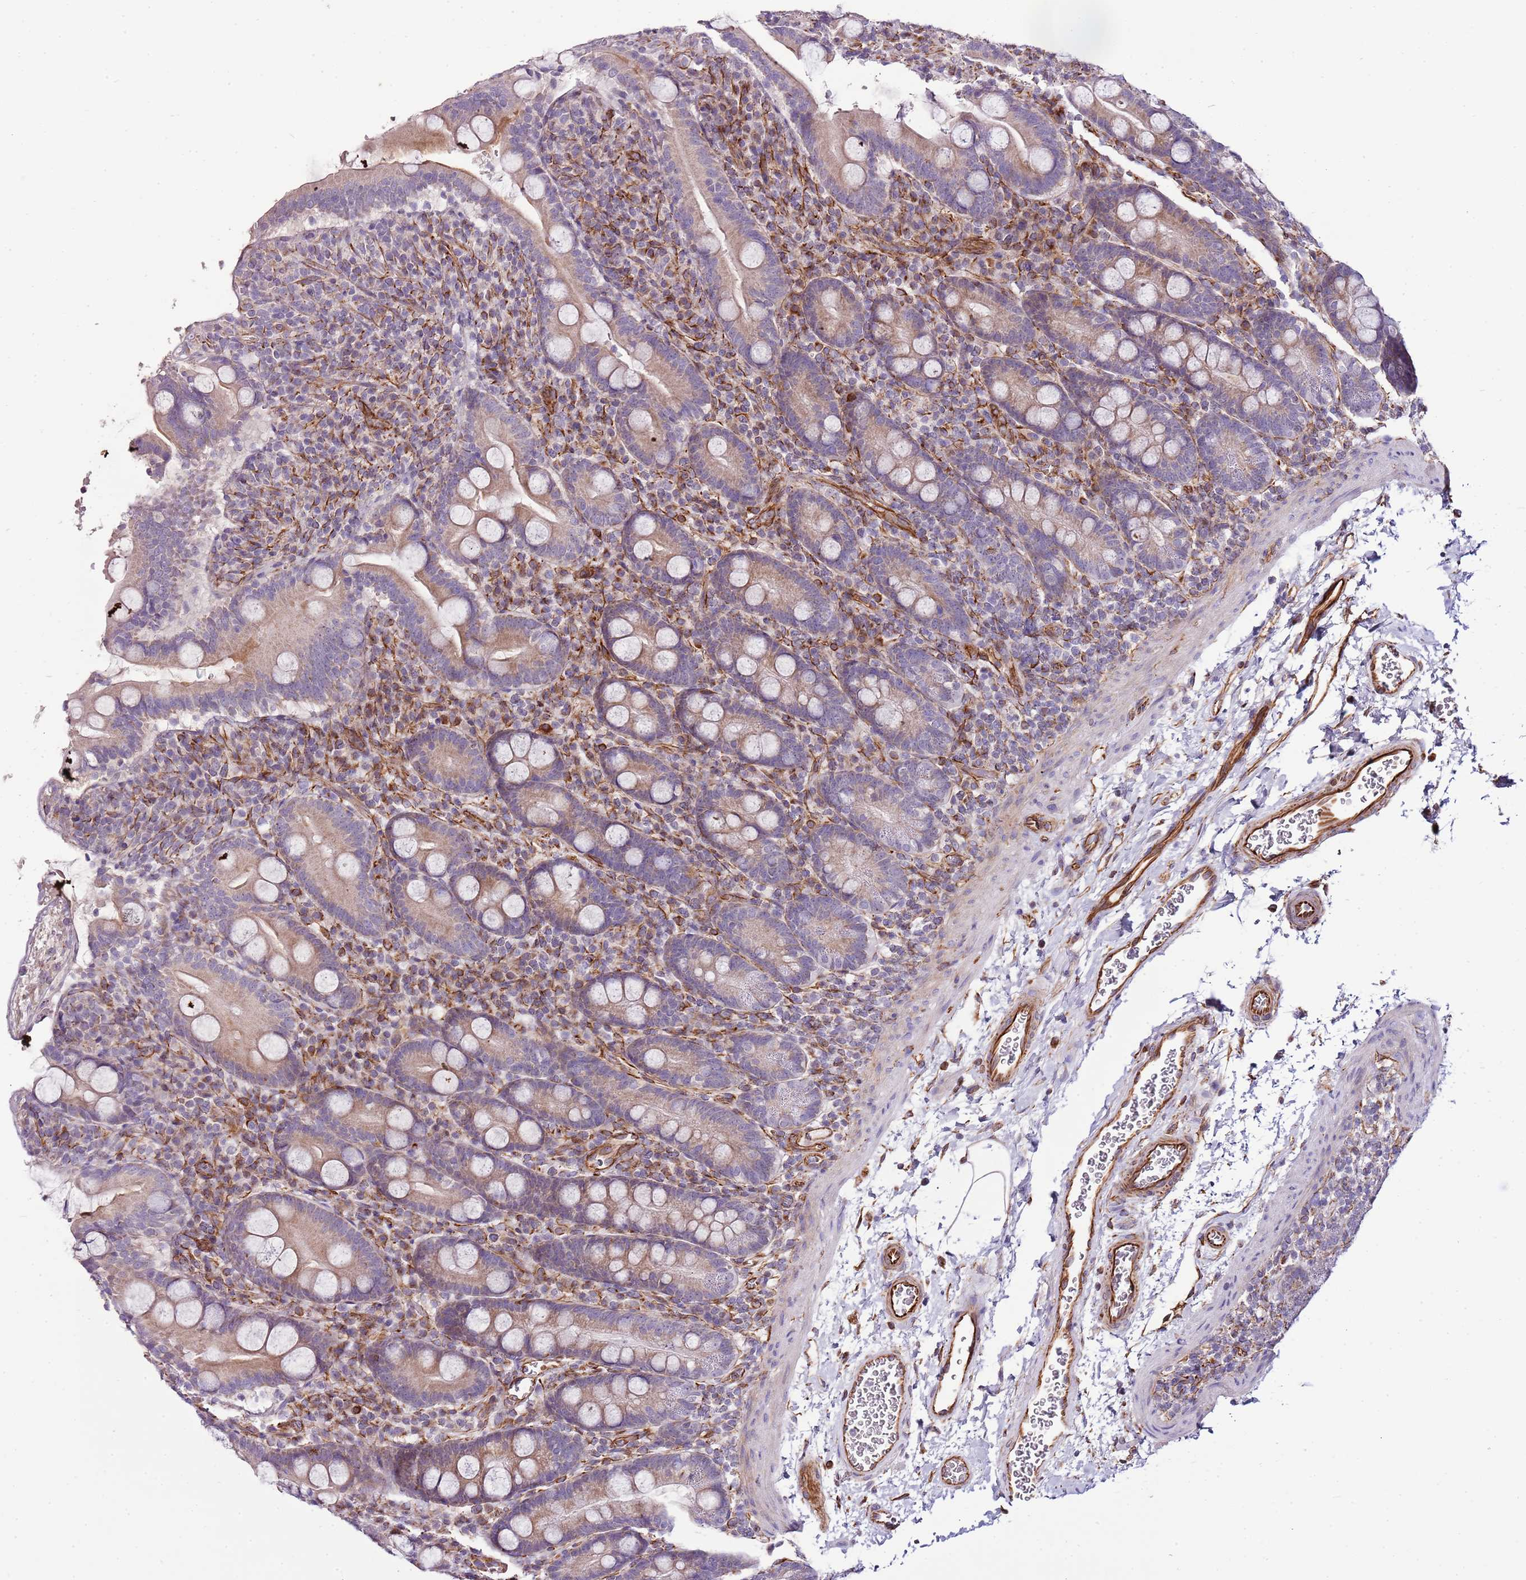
{"staining": {"intensity": "moderate", "quantity": ">75%", "location": "cytoplasmic/membranous"}, "tissue": "duodenum", "cell_type": "Glandular cells", "image_type": "normal", "snomed": [{"axis": "morphology", "description": "Normal tissue, NOS"}, {"axis": "topography", "description": "Duodenum"}], "caption": "Immunohistochemistry (IHC) micrograph of unremarkable human duodenum stained for a protein (brown), which demonstrates medium levels of moderate cytoplasmic/membranous expression in about >75% of glandular cells.", "gene": "ZNF786", "patient": {"sex": "male", "age": 35}}